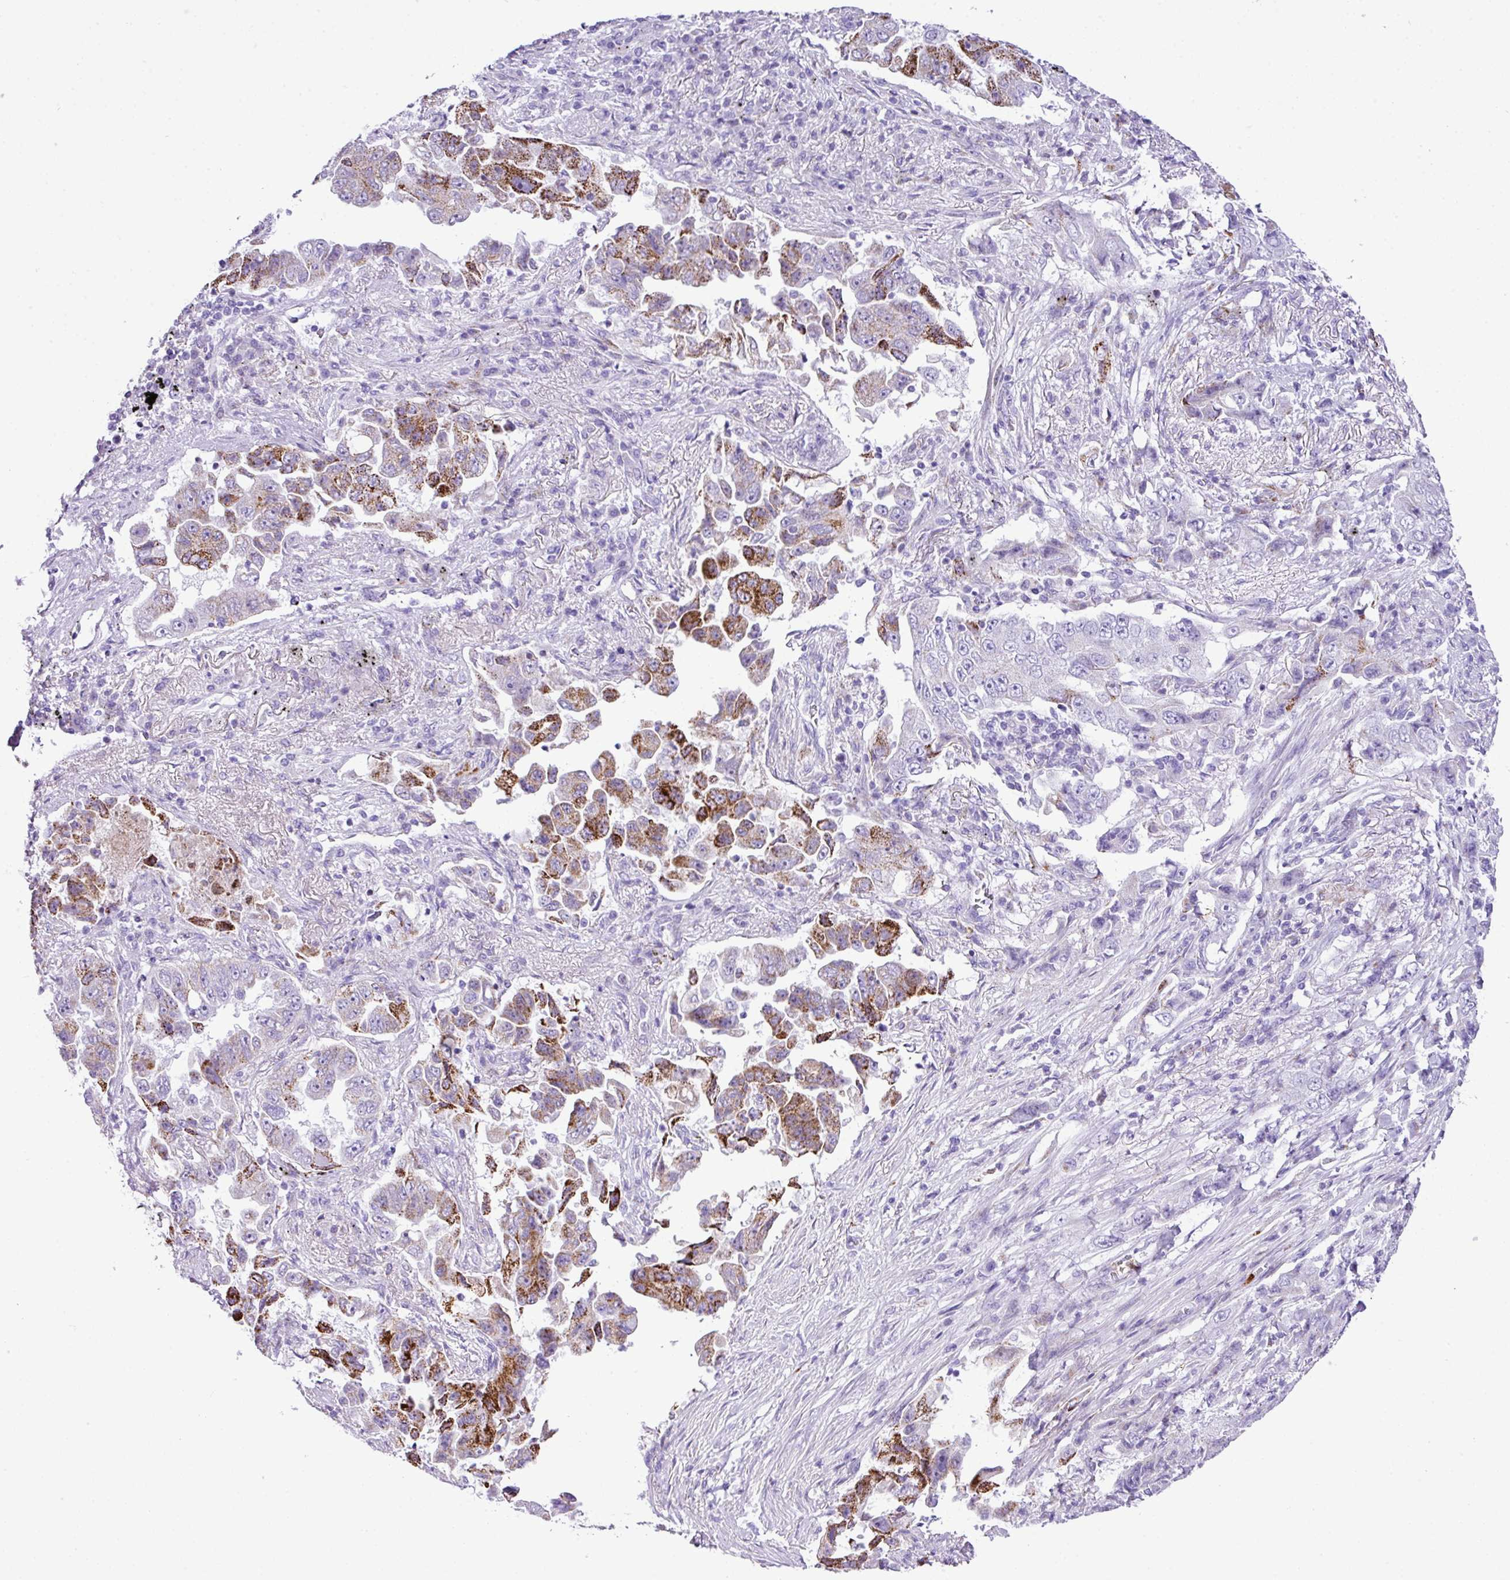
{"staining": {"intensity": "moderate", "quantity": "25%-75%", "location": "cytoplasmic/membranous"}, "tissue": "lung cancer", "cell_type": "Tumor cells", "image_type": "cancer", "snomed": [{"axis": "morphology", "description": "Adenocarcinoma, NOS"}, {"axis": "topography", "description": "Lung"}], "caption": "Protein staining displays moderate cytoplasmic/membranous expression in about 25%-75% of tumor cells in adenocarcinoma (lung).", "gene": "RCAN2", "patient": {"sex": "female", "age": 51}}